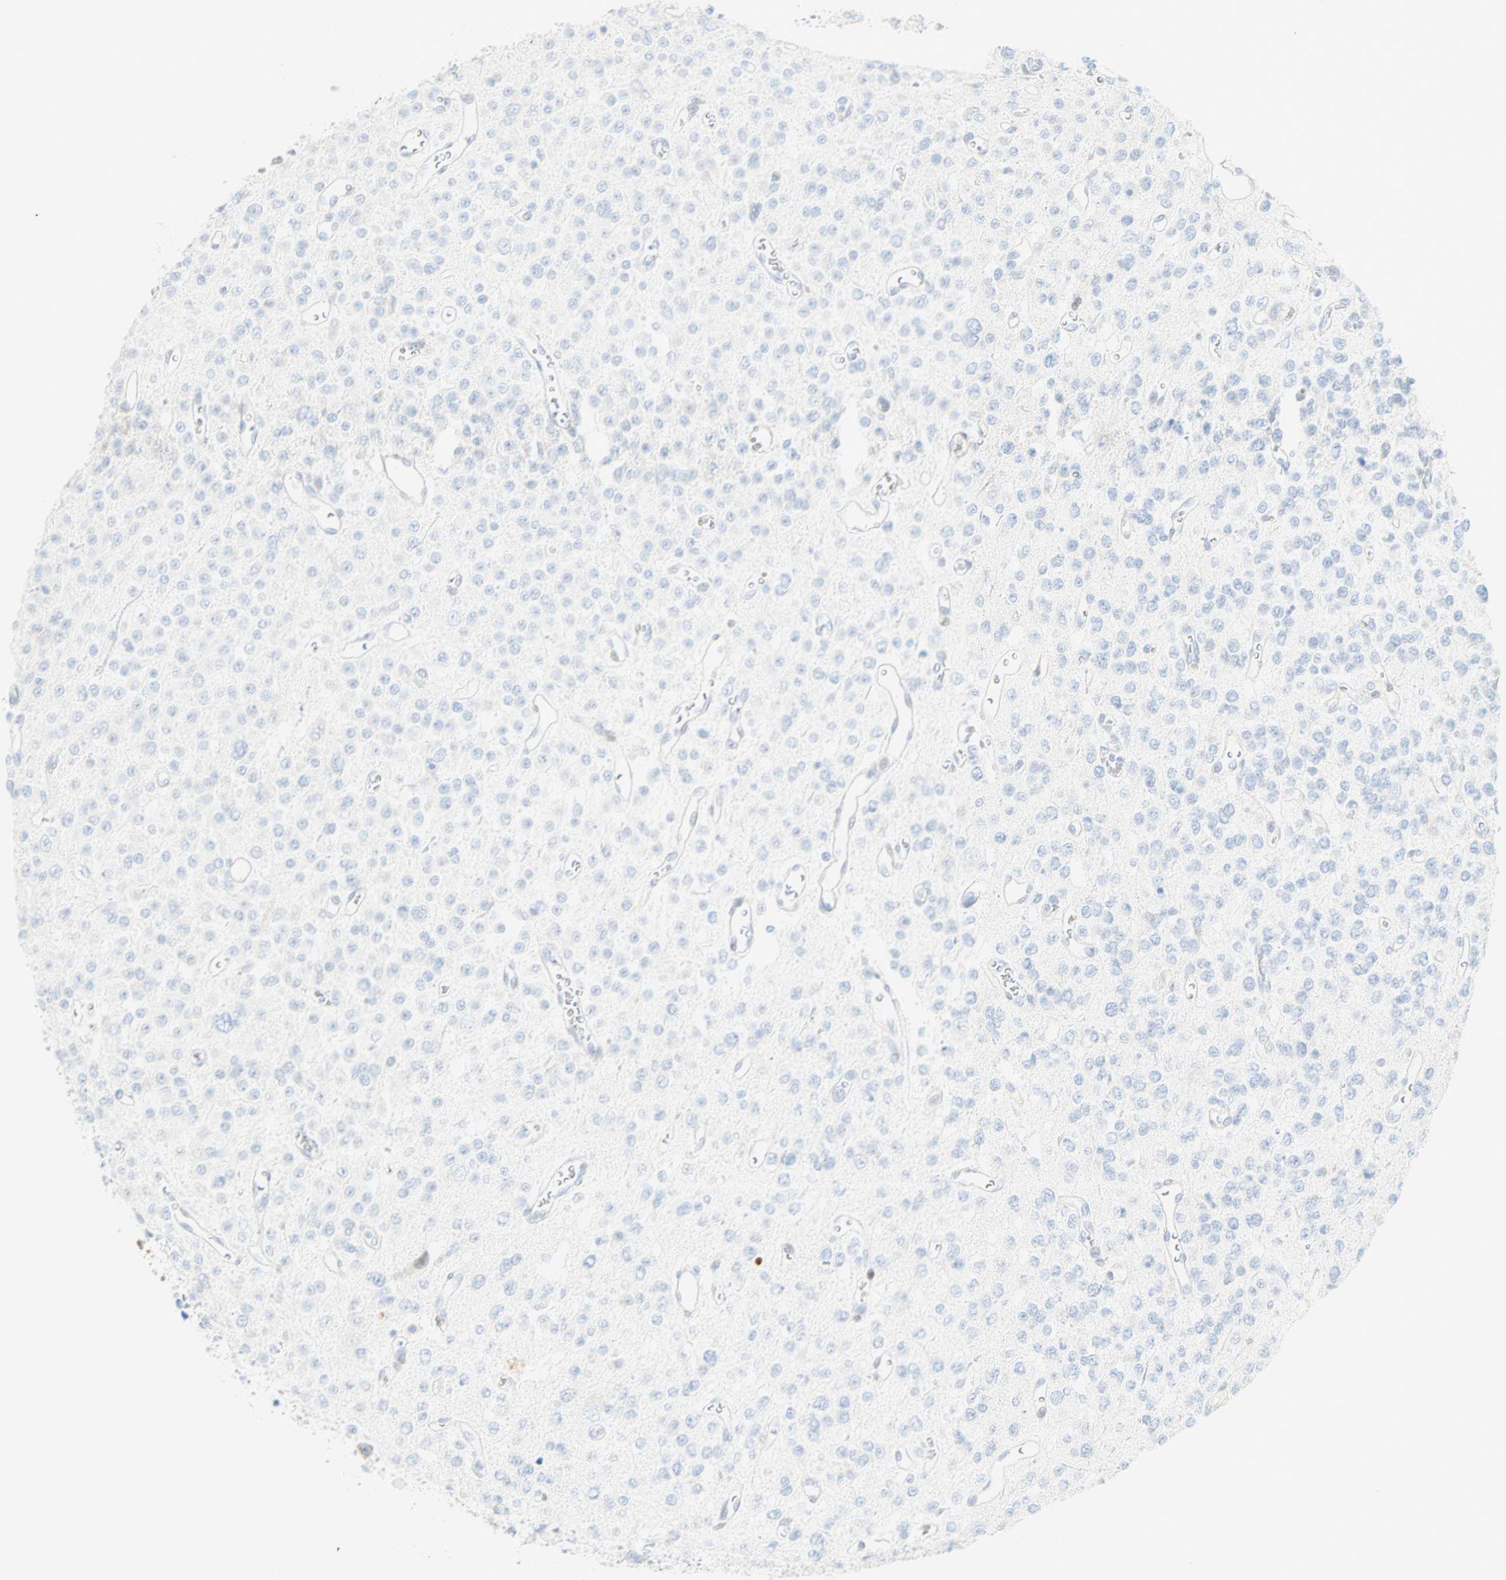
{"staining": {"intensity": "negative", "quantity": "none", "location": "none"}, "tissue": "glioma", "cell_type": "Tumor cells", "image_type": "cancer", "snomed": [{"axis": "morphology", "description": "Glioma, malignant, Low grade"}, {"axis": "topography", "description": "Brain"}], "caption": "Glioma was stained to show a protein in brown. There is no significant expression in tumor cells.", "gene": "SELENBP1", "patient": {"sex": "male", "age": 38}}